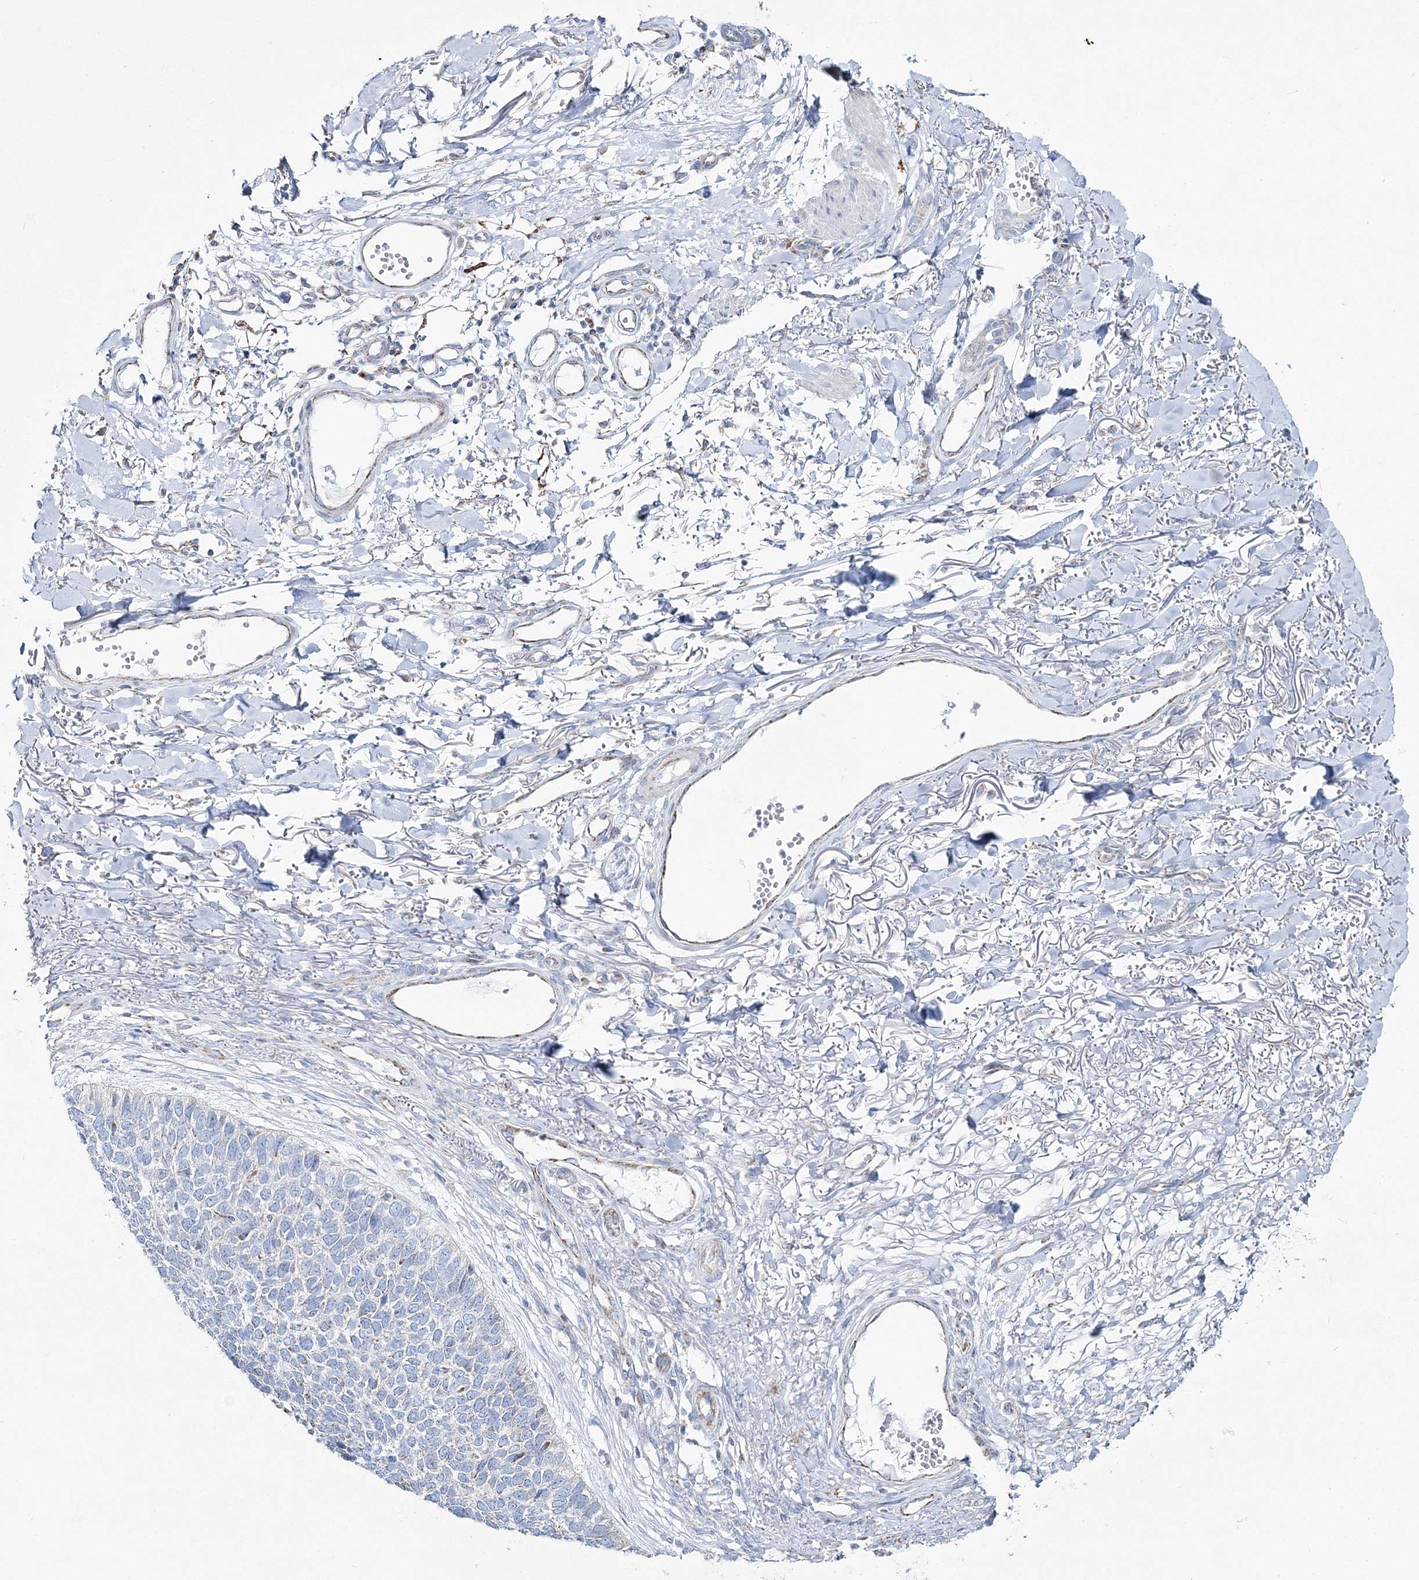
{"staining": {"intensity": "negative", "quantity": "none", "location": "none"}, "tissue": "skin cancer", "cell_type": "Tumor cells", "image_type": "cancer", "snomed": [{"axis": "morphology", "description": "Basal cell carcinoma"}, {"axis": "topography", "description": "Skin"}], "caption": "An immunohistochemistry image of skin cancer is shown. There is no staining in tumor cells of skin cancer.", "gene": "HIBCH", "patient": {"sex": "female", "age": 84}}